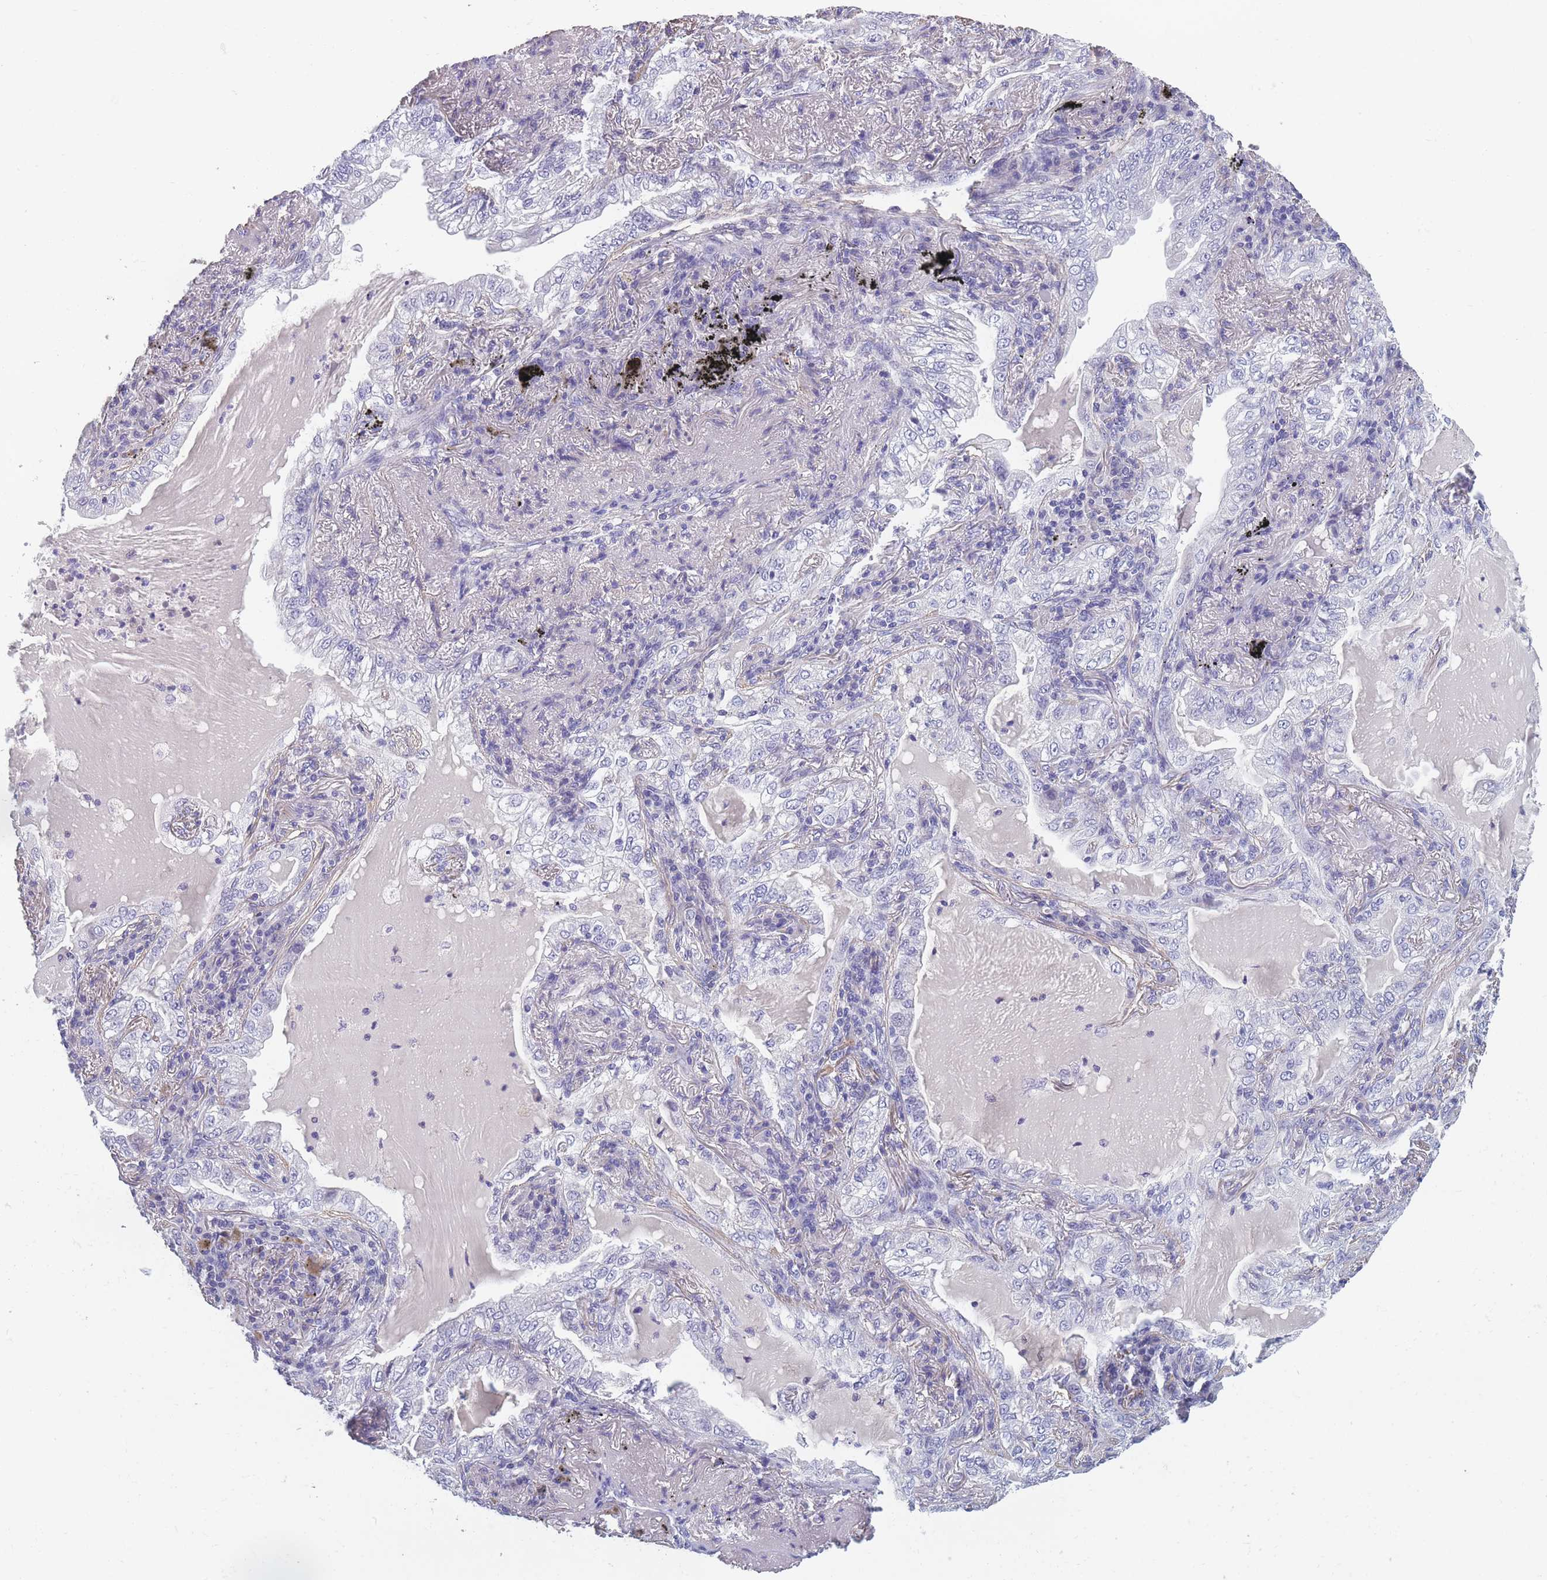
{"staining": {"intensity": "negative", "quantity": "none", "location": "none"}, "tissue": "lung cancer", "cell_type": "Tumor cells", "image_type": "cancer", "snomed": [{"axis": "morphology", "description": "Adenocarcinoma, NOS"}, {"axis": "topography", "description": "Lung"}], "caption": "An immunohistochemistry micrograph of adenocarcinoma (lung) is shown. There is no staining in tumor cells of adenocarcinoma (lung).", "gene": "OR4C5", "patient": {"sex": "female", "age": 73}}